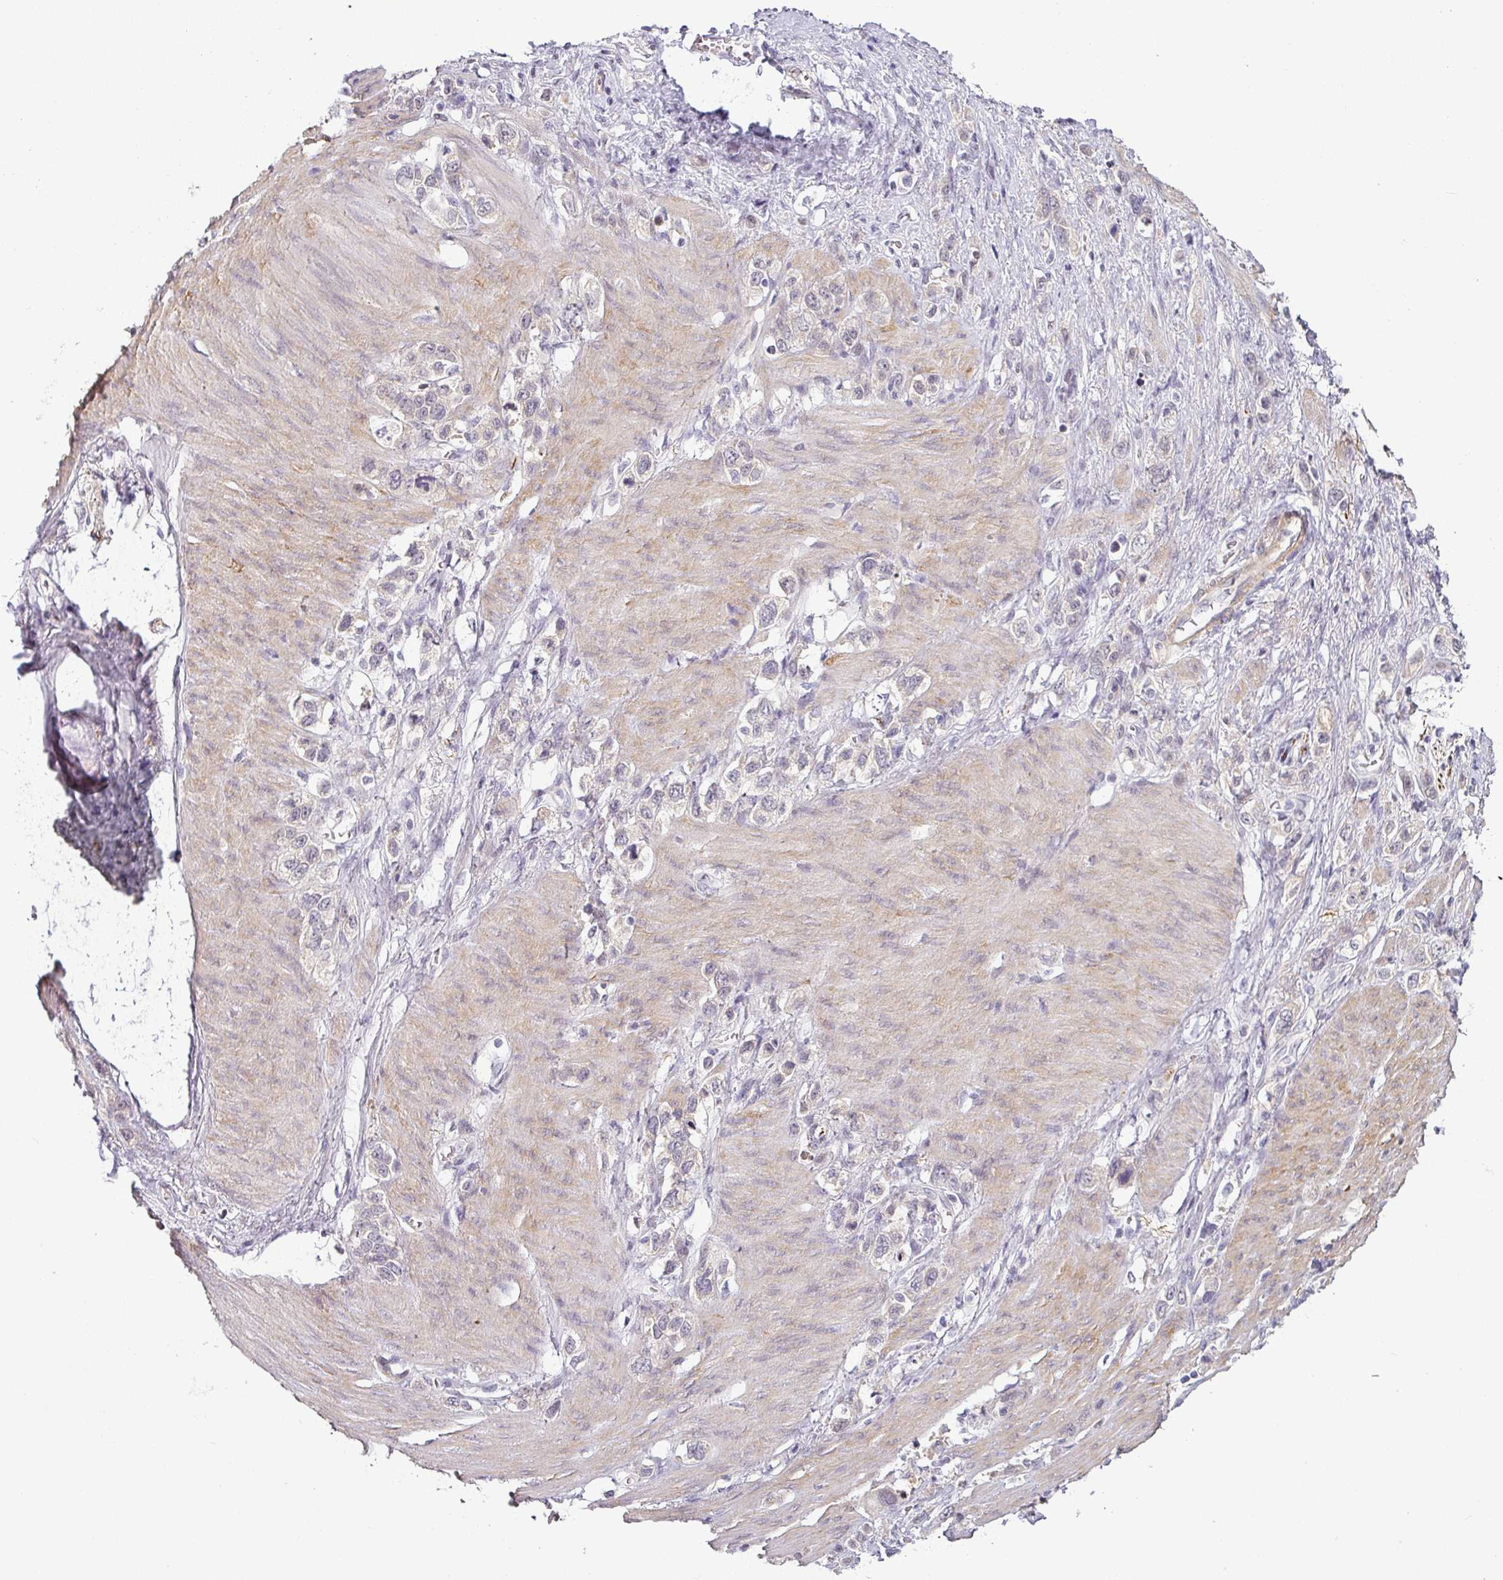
{"staining": {"intensity": "negative", "quantity": "none", "location": "none"}, "tissue": "stomach cancer", "cell_type": "Tumor cells", "image_type": "cancer", "snomed": [{"axis": "morphology", "description": "Adenocarcinoma, NOS"}, {"axis": "topography", "description": "Stomach"}], "caption": "Immunohistochemistry photomicrograph of neoplastic tissue: human adenocarcinoma (stomach) stained with DAB displays no significant protein expression in tumor cells.", "gene": "OR52D1", "patient": {"sex": "female", "age": 65}}